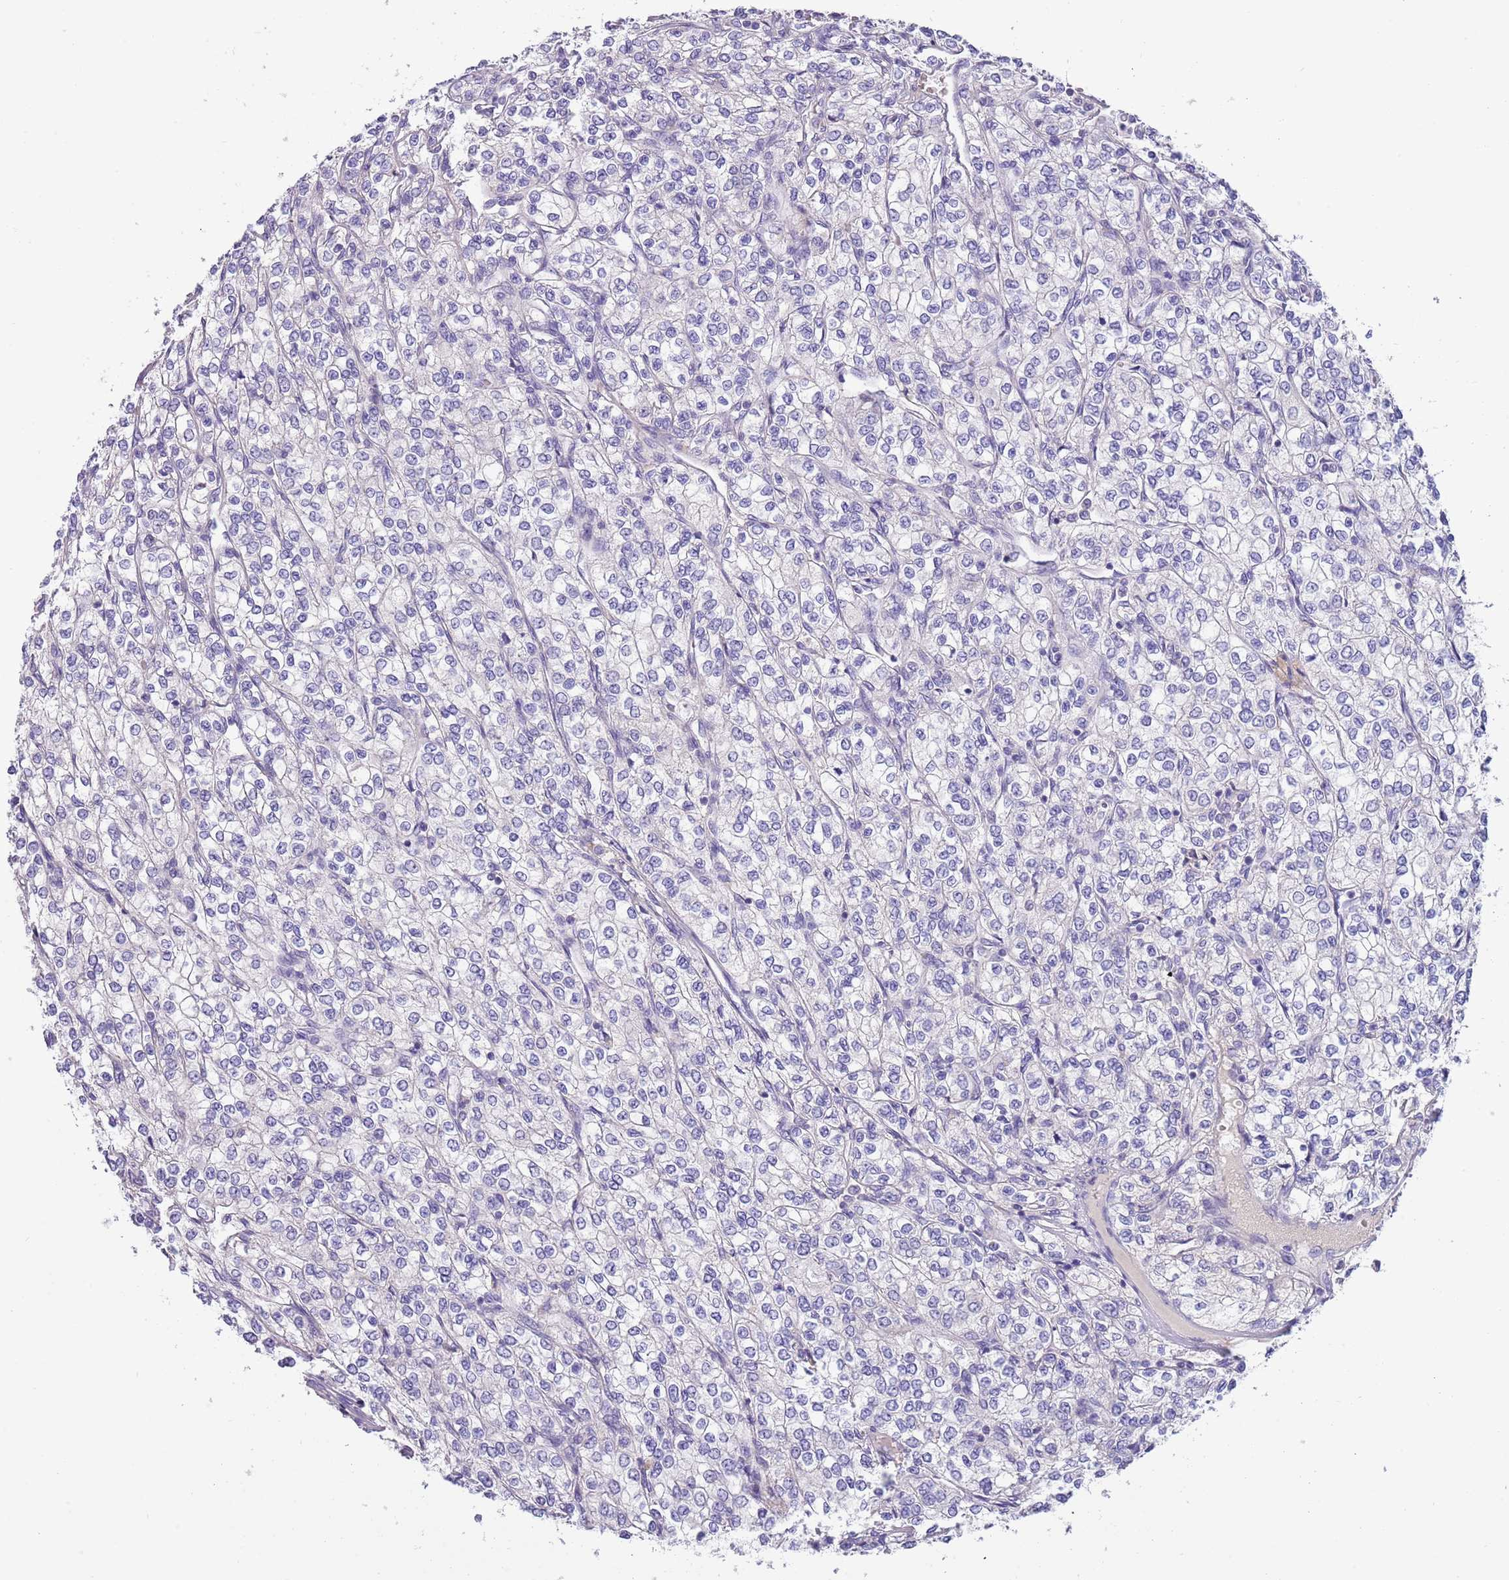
{"staining": {"intensity": "negative", "quantity": "none", "location": "none"}, "tissue": "renal cancer", "cell_type": "Tumor cells", "image_type": "cancer", "snomed": [{"axis": "morphology", "description": "Adenocarcinoma, NOS"}, {"axis": "topography", "description": "Kidney"}], "caption": "IHC of human renal cancer reveals no expression in tumor cells. (Stains: DAB IHC with hematoxylin counter stain, Microscopy: brightfield microscopy at high magnification).", "gene": "CABYR", "patient": {"sex": "male", "age": 80}}